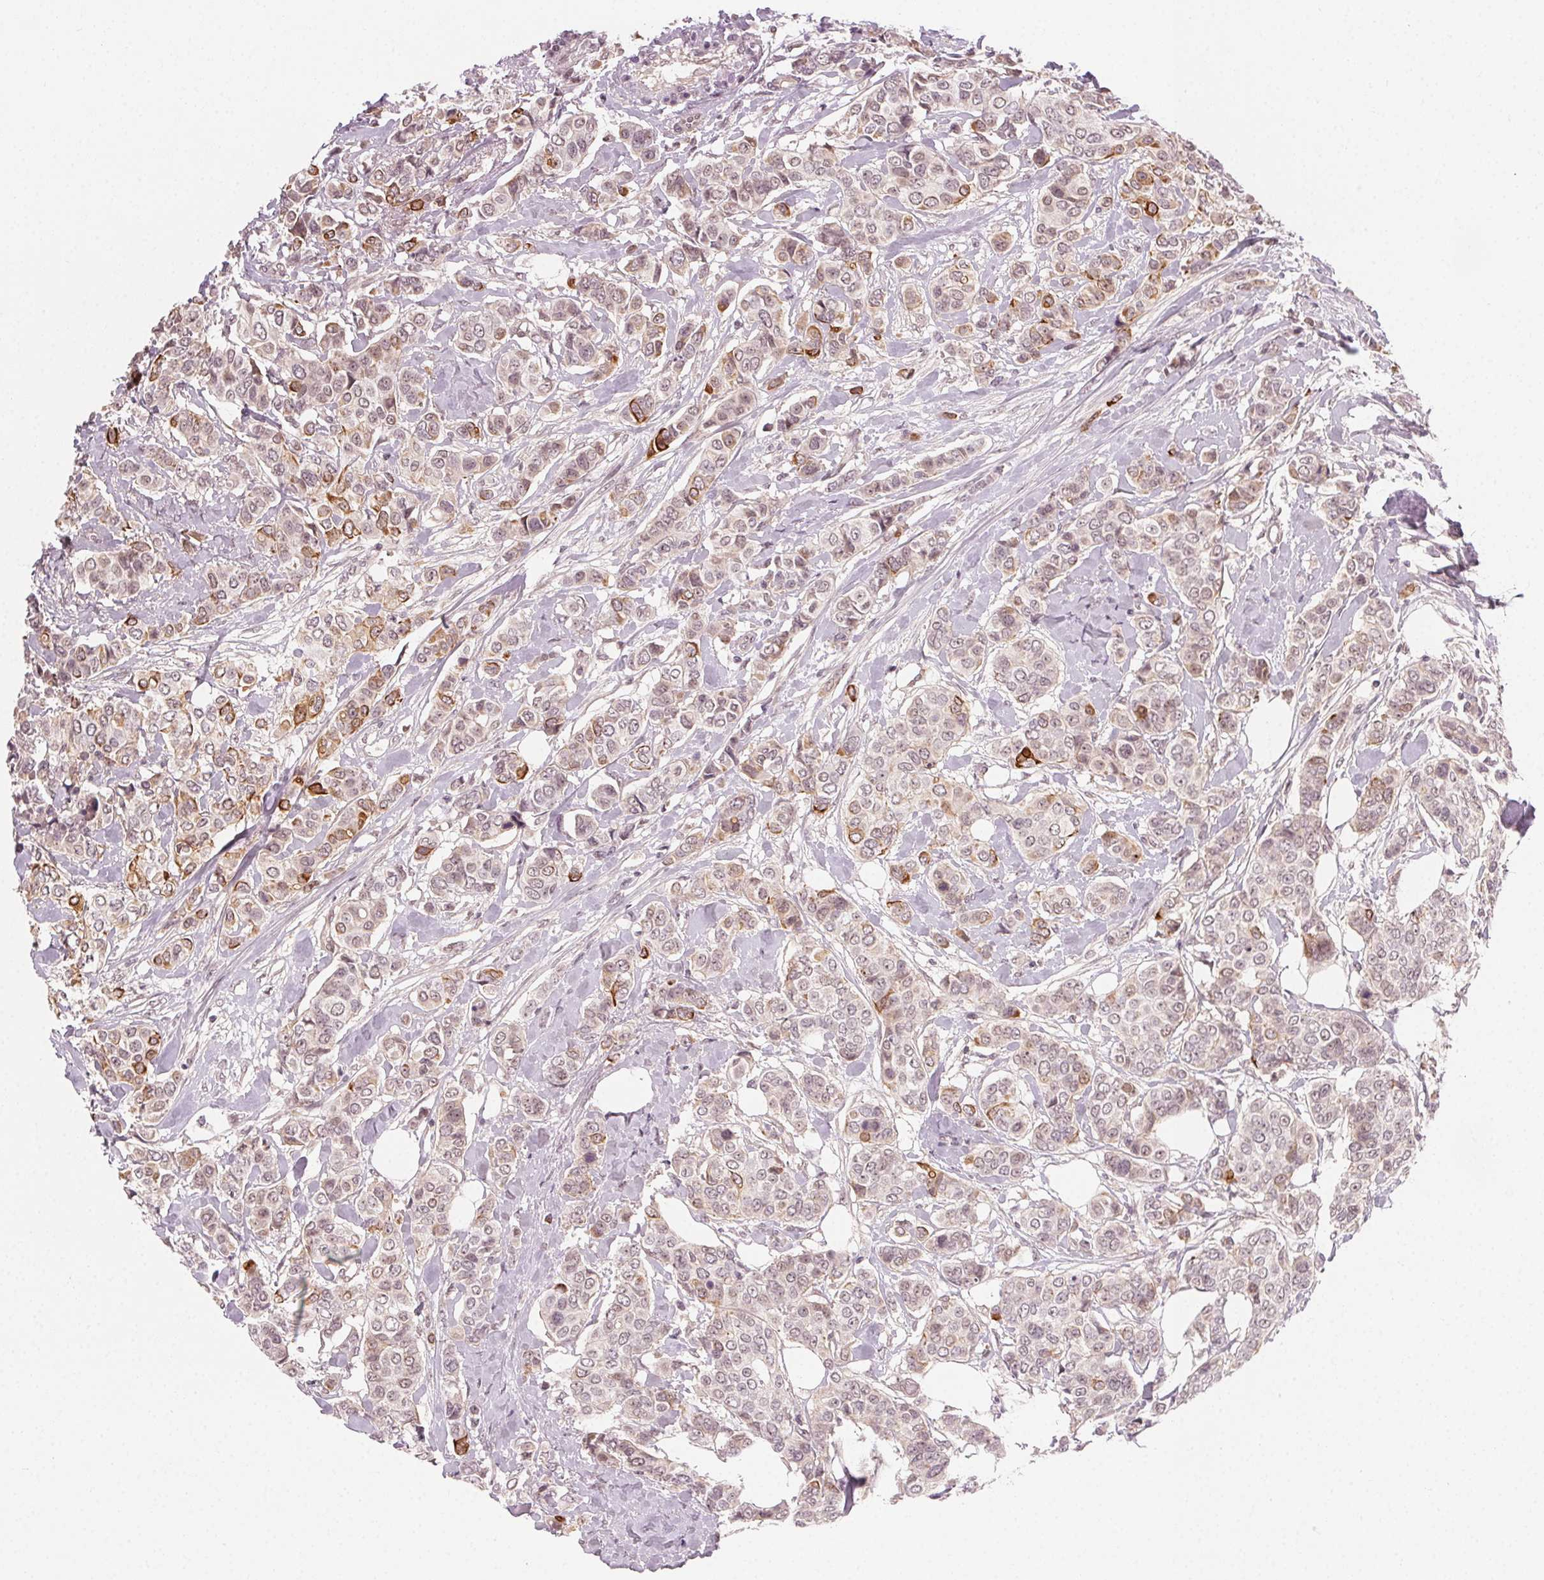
{"staining": {"intensity": "moderate", "quantity": "25%-75%", "location": "cytoplasmic/membranous,nuclear"}, "tissue": "breast cancer", "cell_type": "Tumor cells", "image_type": "cancer", "snomed": [{"axis": "morphology", "description": "Lobular carcinoma"}, {"axis": "topography", "description": "Breast"}], "caption": "Human breast lobular carcinoma stained with a brown dye demonstrates moderate cytoplasmic/membranous and nuclear positive expression in about 25%-75% of tumor cells.", "gene": "TUB", "patient": {"sex": "female", "age": 51}}